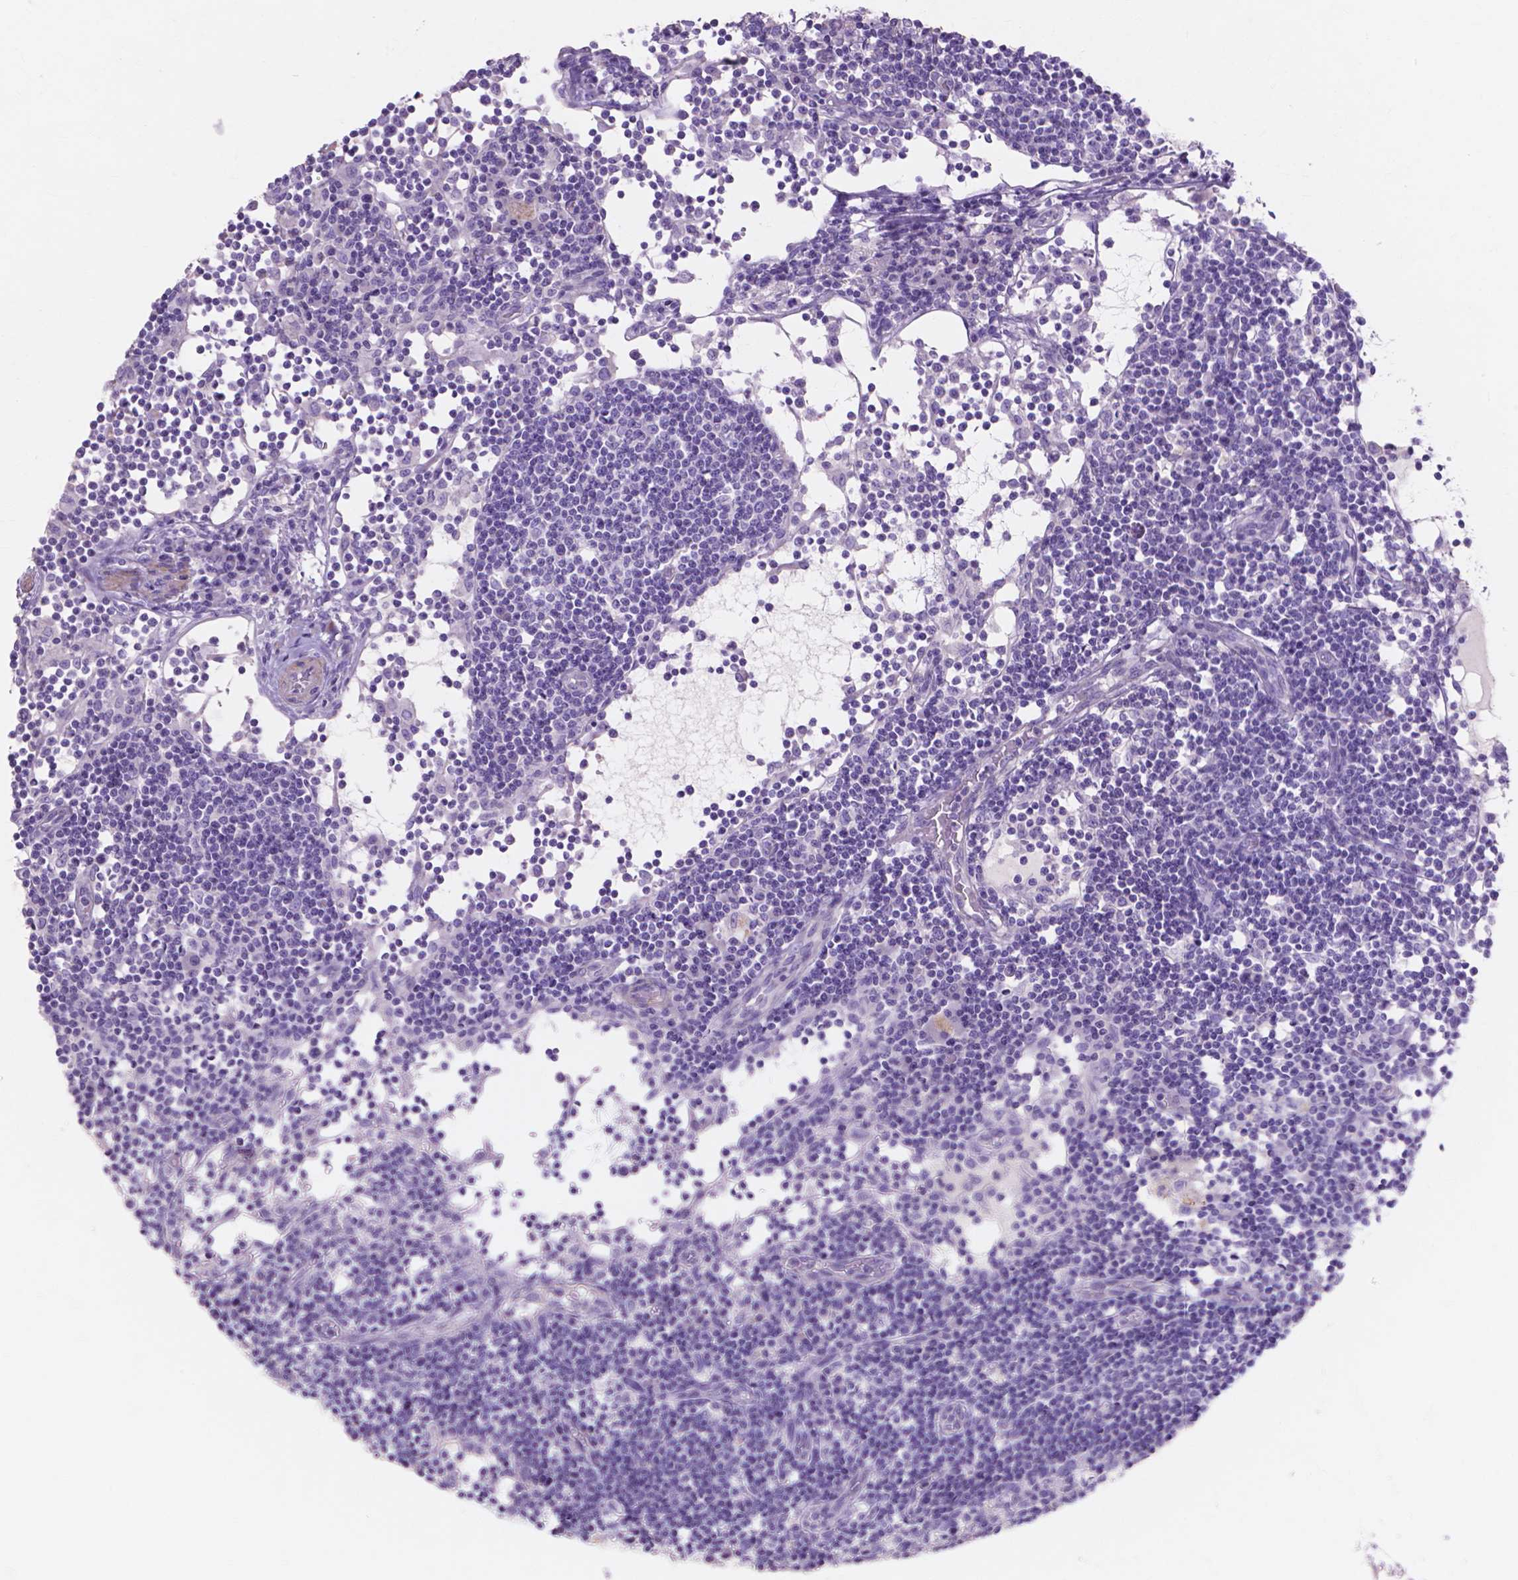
{"staining": {"intensity": "negative", "quantity": "none", "location": "none"}, "tissue": "lymph node", "cell_type": "Germinal center cells", "image_type": "normal", "snomed": [{"axis": "morphology", "description": "Normal tissue, NOS"}, {"axis": "topography", "description": "Lymph node"}], "caption": "Germinal center cells are negative for brown protein staining in benign lymph node.", "gene": "MBLAC1", "patient": {"sex": "female", "age": 72}}